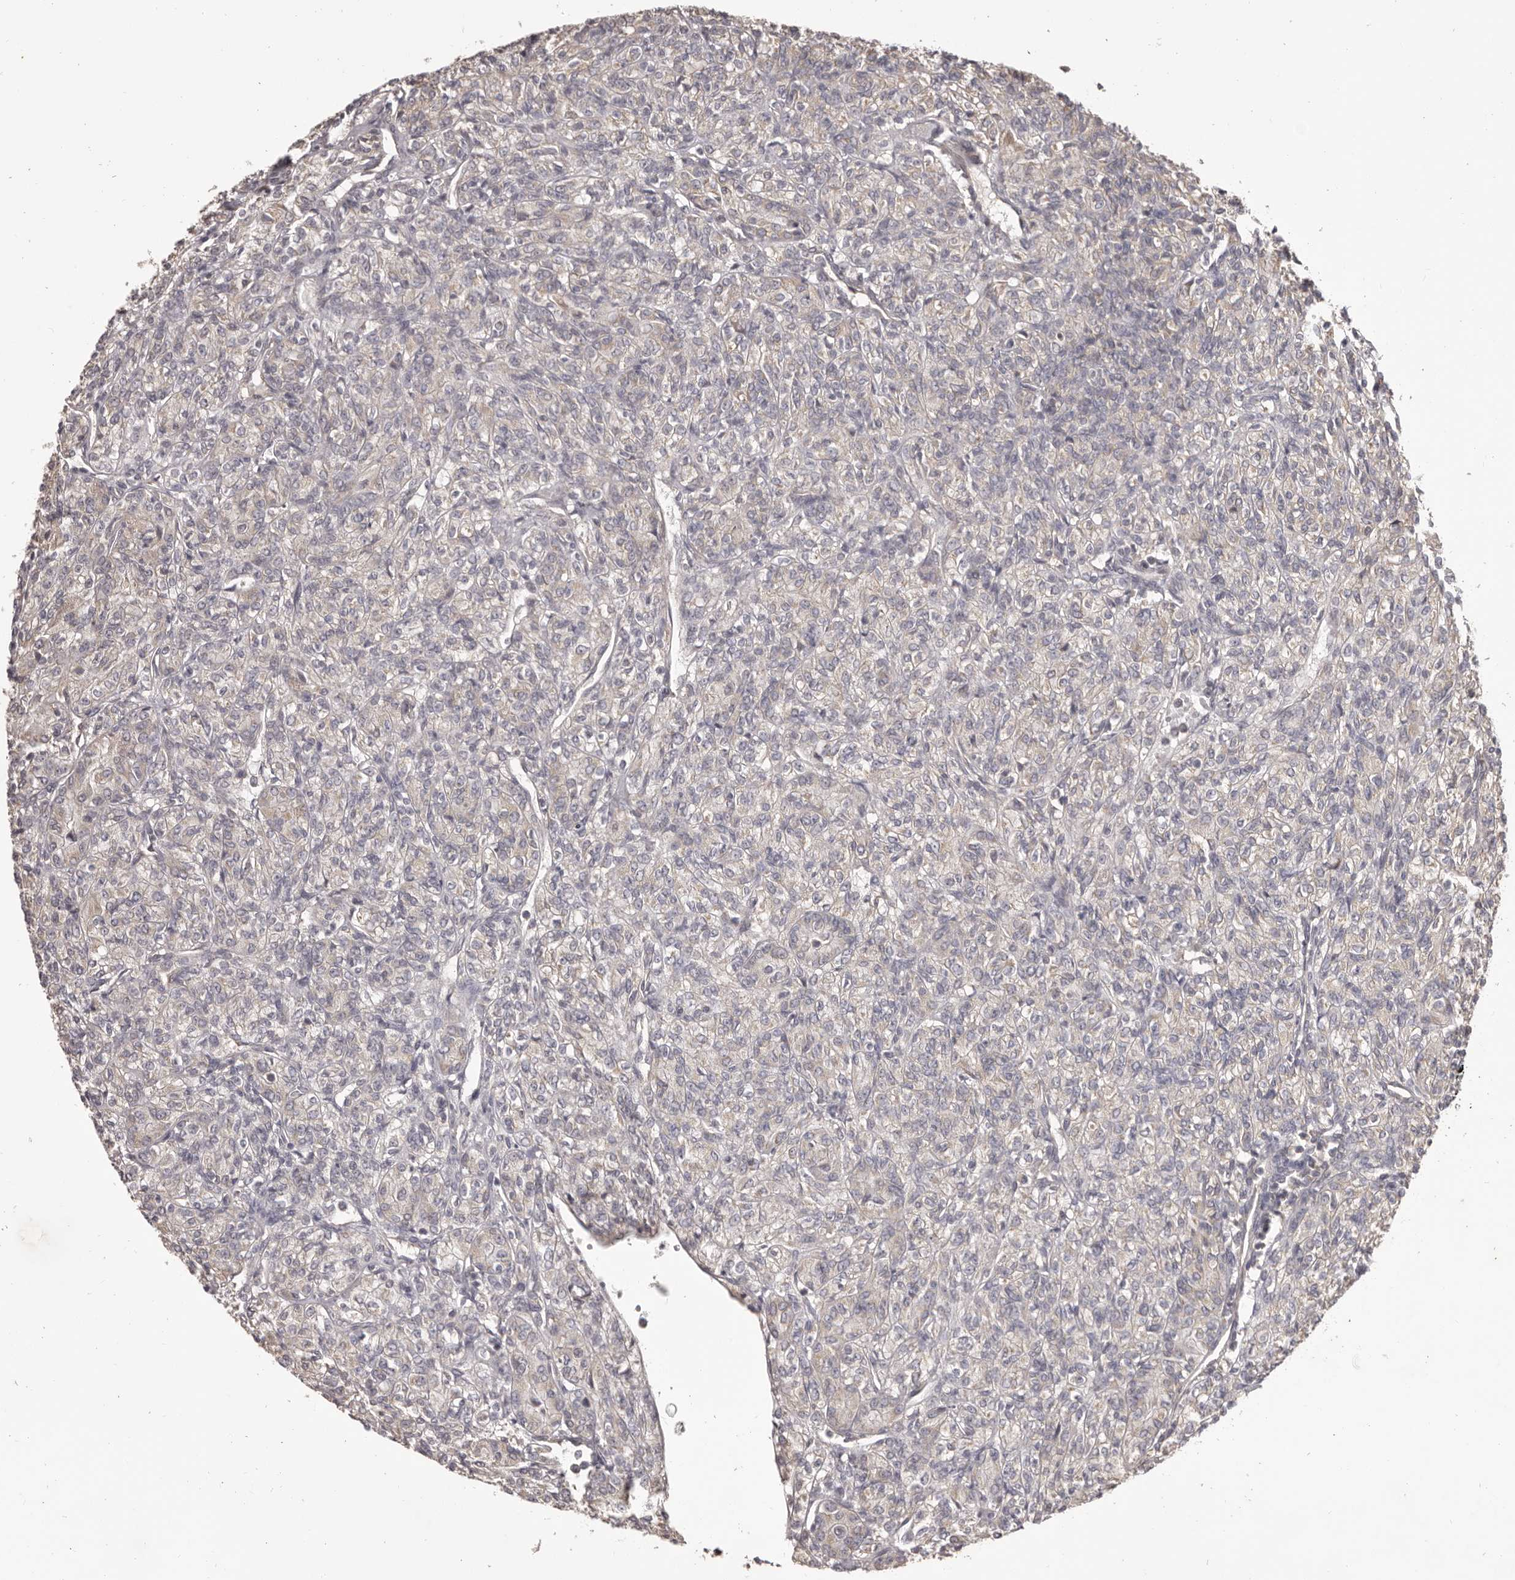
{"staining": {"intensity": "negative", "quantity": "none", "location": "none"}, "tissue": "renal cancer", "cell_type": "Tumor cells", "image_type": "cancer", "snomed": [{"axis": "morphology", "description": "Adenocarcinoma, NOS"}, {"axis": "topography", "description": "Kidney"}], "caption": "Tumor cells are negative for brown protein staining in renal cancer. (Immunohistochemistry, brightfield microscopy, high magnification).", "gene": "HRH1", "patient": {"sex": "male", "age": 77}}